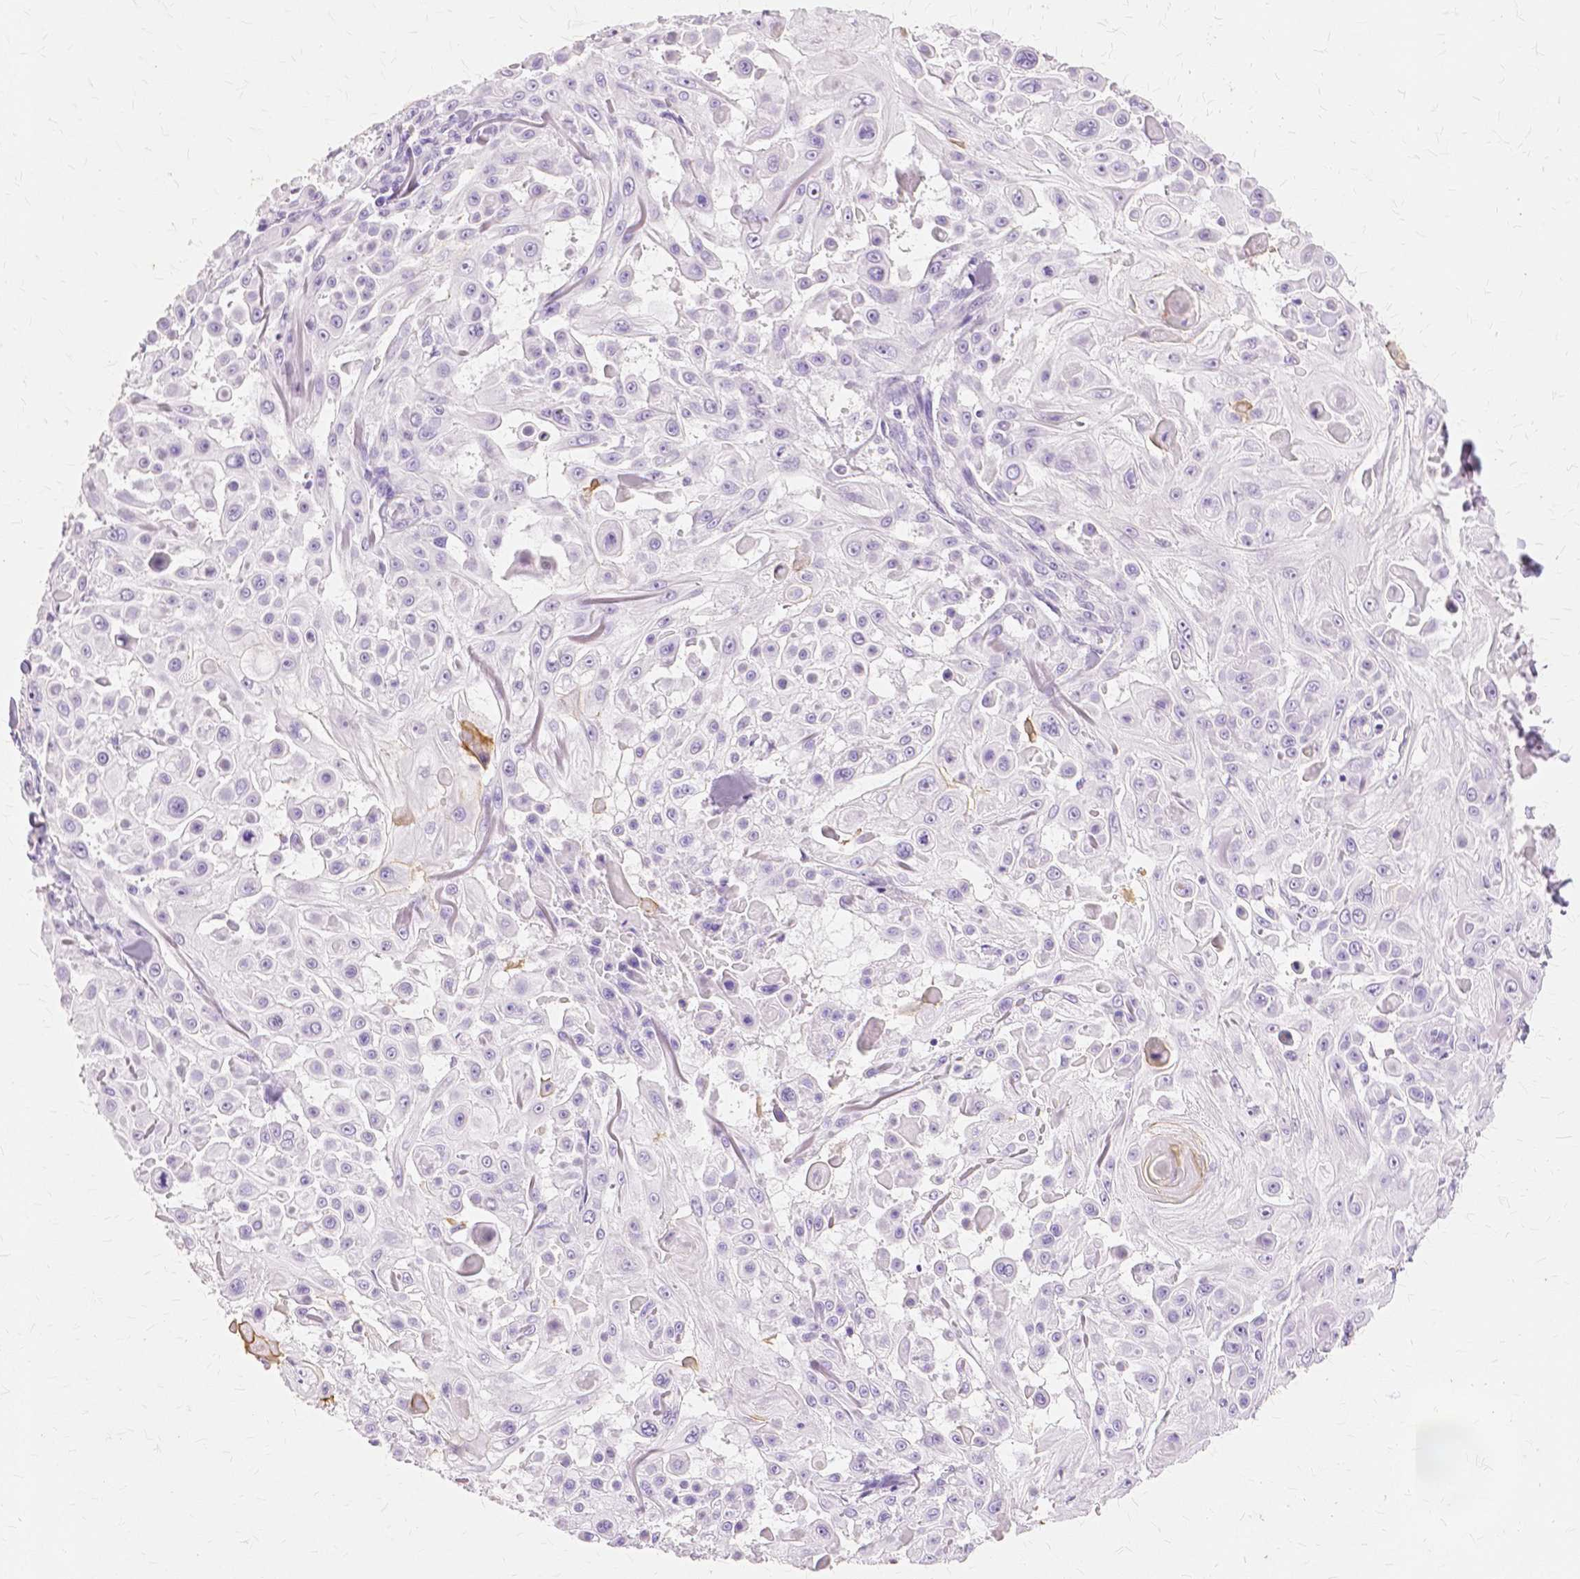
{"staining": {"intensity": "negative", "quantity": "none", "location": "none"}, "tissue": "skin cancer", "cell_type": "Tumor cells", "image_type": "cancer", "snomed": [{"axis": "morphology", "description": "Squamous cell carcinoma, NOS"}, {"axis": "topography", "description": "Skin"}], "caption": "There is no significant staining in tumor cells of squamous cell carcinoma (skin).", "gene": "TGM1", "patient": {"sex": "male", "age": 91}}